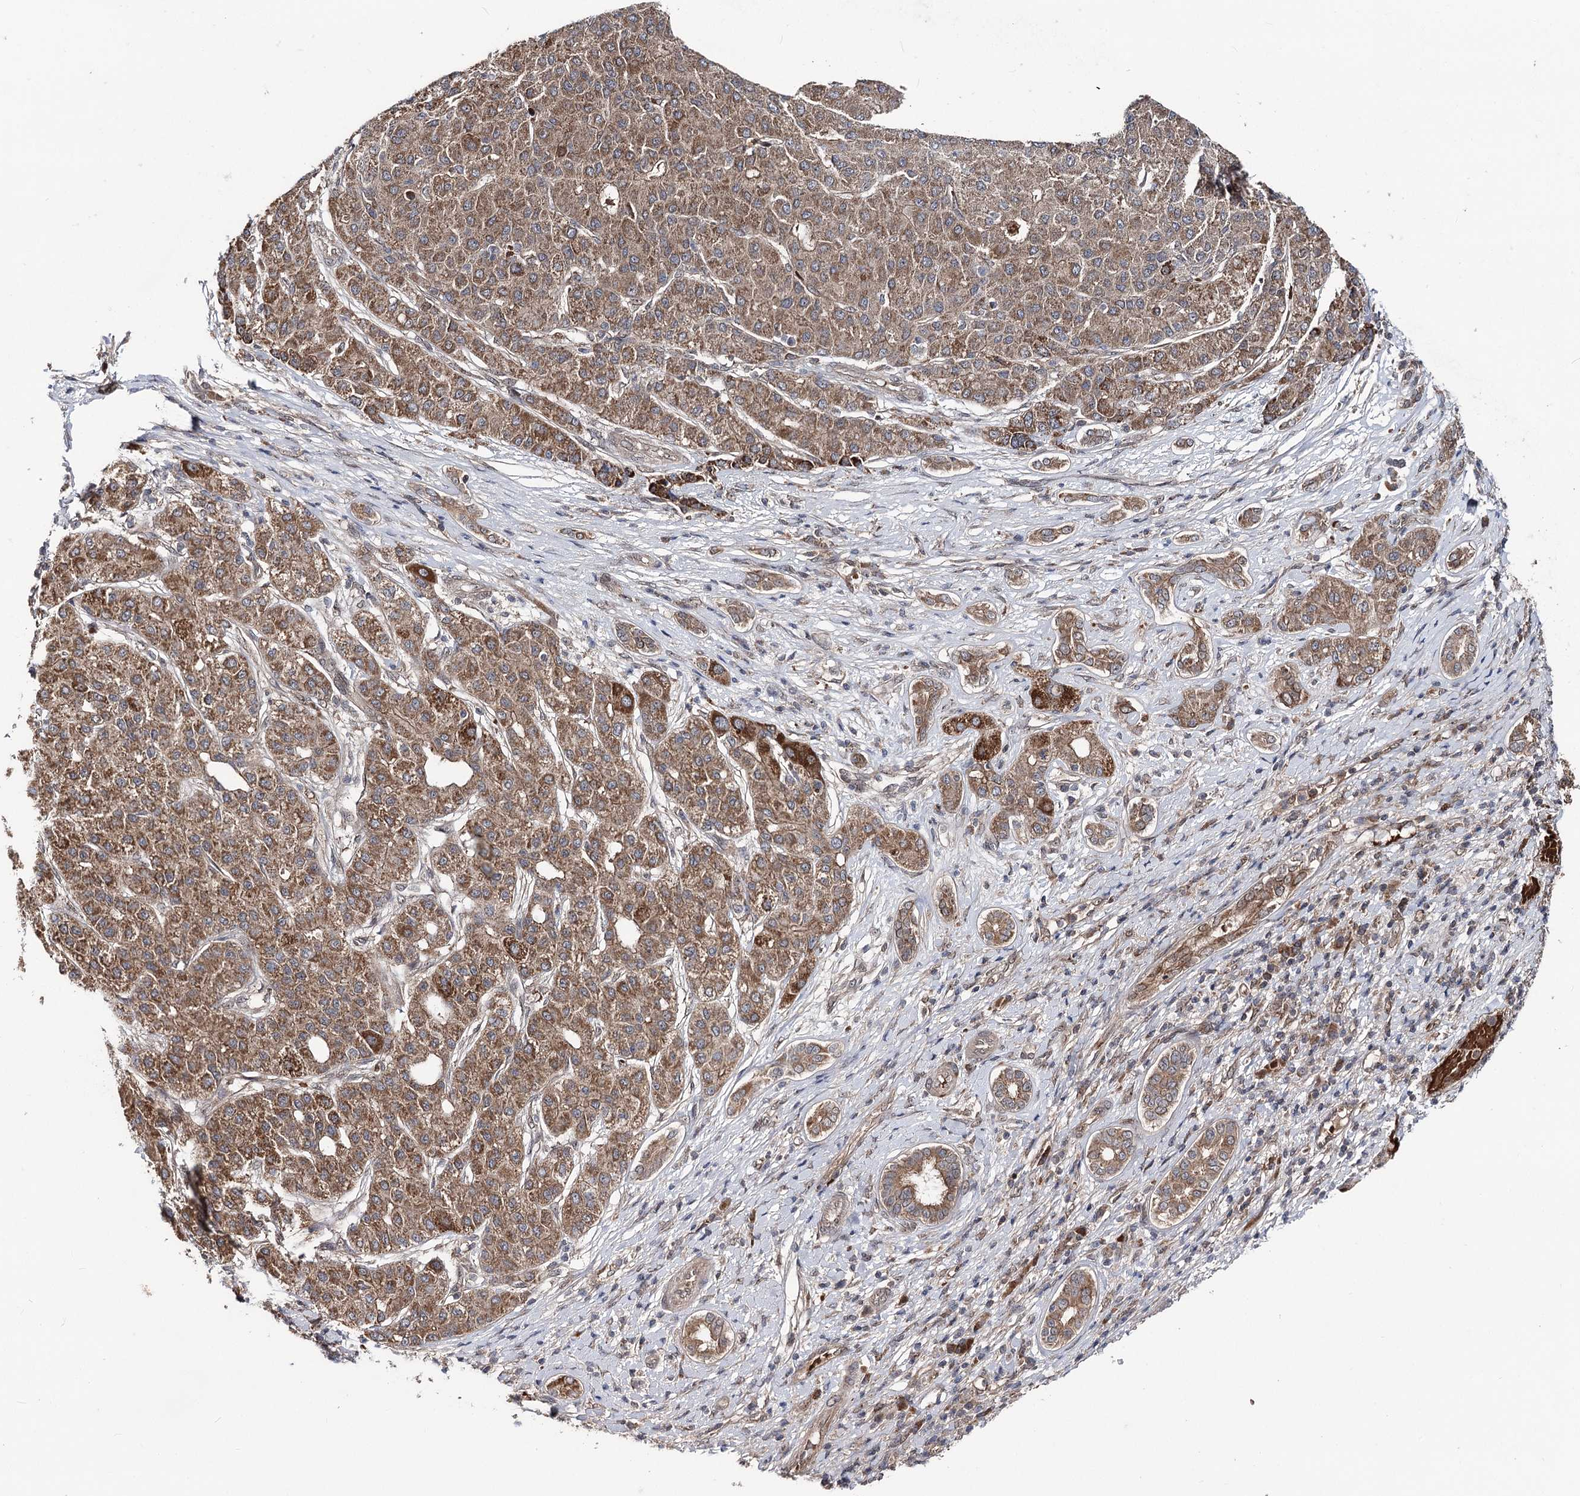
{"staining": {"intensity": "strong", "quantity": "25%-75%", "location": "cytoplasmic/membranous"}, "tissue": "liver cancer", "cell_type": "Tumor cells", "image_type": "cancer", "snomed": [{"axis": "morphology", "description": "Carcinoma, Hepatocellular, NOS"}, {"axis": "topography", "description": "Liver"}], "caption": "Strong cytoplasmic/membranous expression for a protein is present in about 25%-75% of tumor cells of liver cancer (hepatocellular carcinoma) using immunohistochemistry.", "gene": "MSANTD2", "patient": {"sex": "male", "age": 65}}